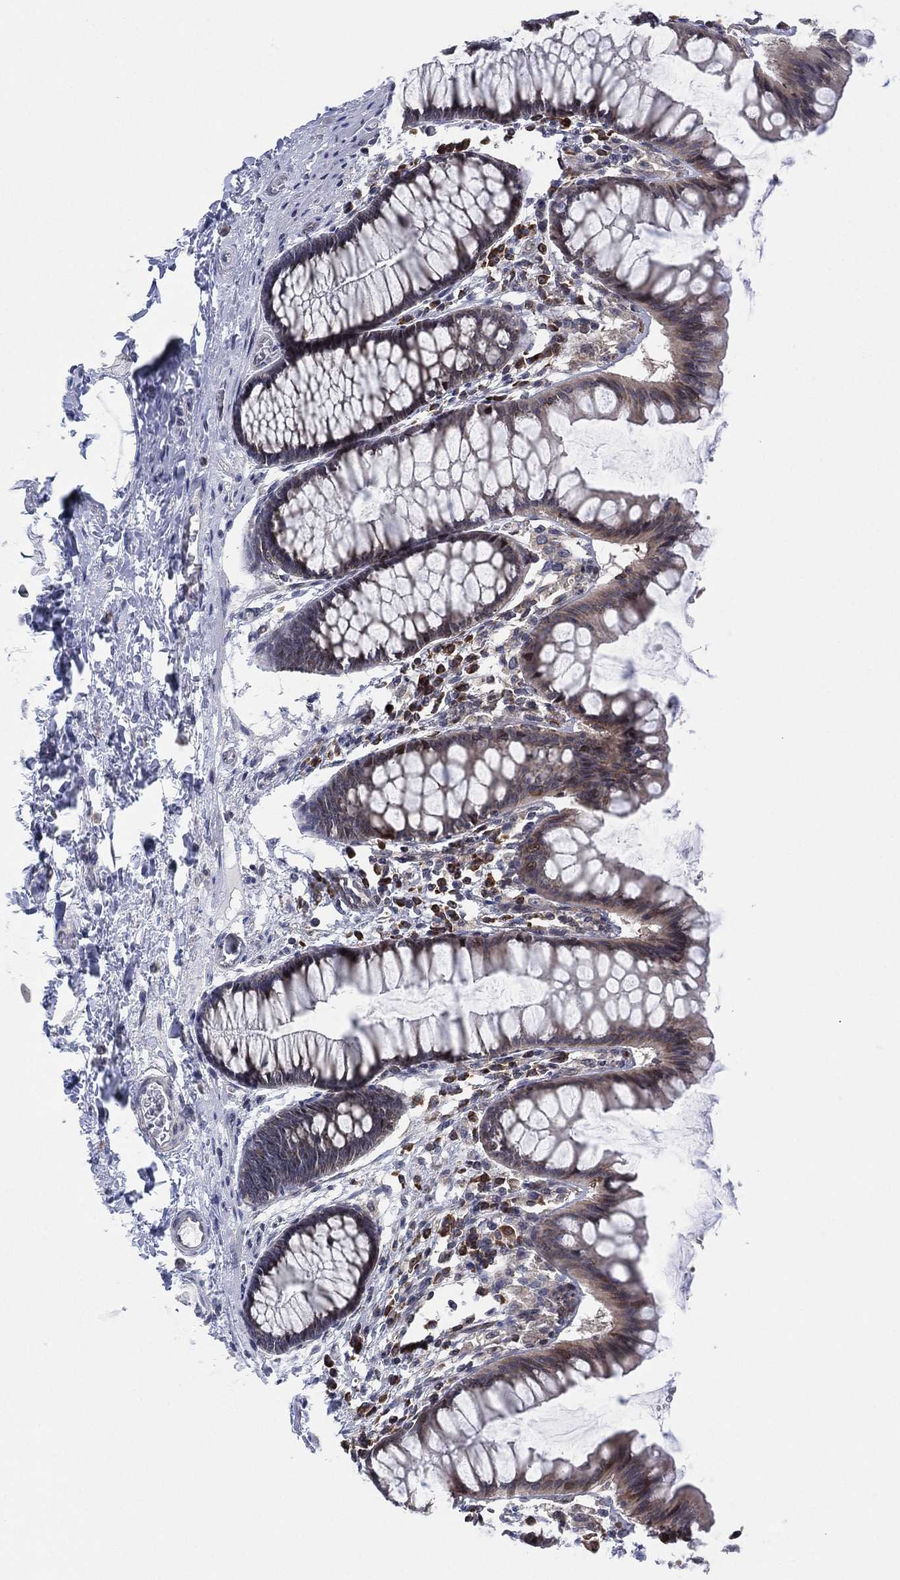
{"staining": {"intensity": "negative", "quantity": "none", "location": "none"}, "tissue": "colon", "cell_type": "Endothelial cells", "image_type": "normal", "snomed": [{"axis": "morphology", "description": "Normal tissue, NOS"}, {"axis": "topography", "description": "Colon"}], "caption": "Colon stained for a protein using IHC displays no expression endothelial cells.", "gene": "TMCO1", "patient": {"sex": "female", "age": 65}}